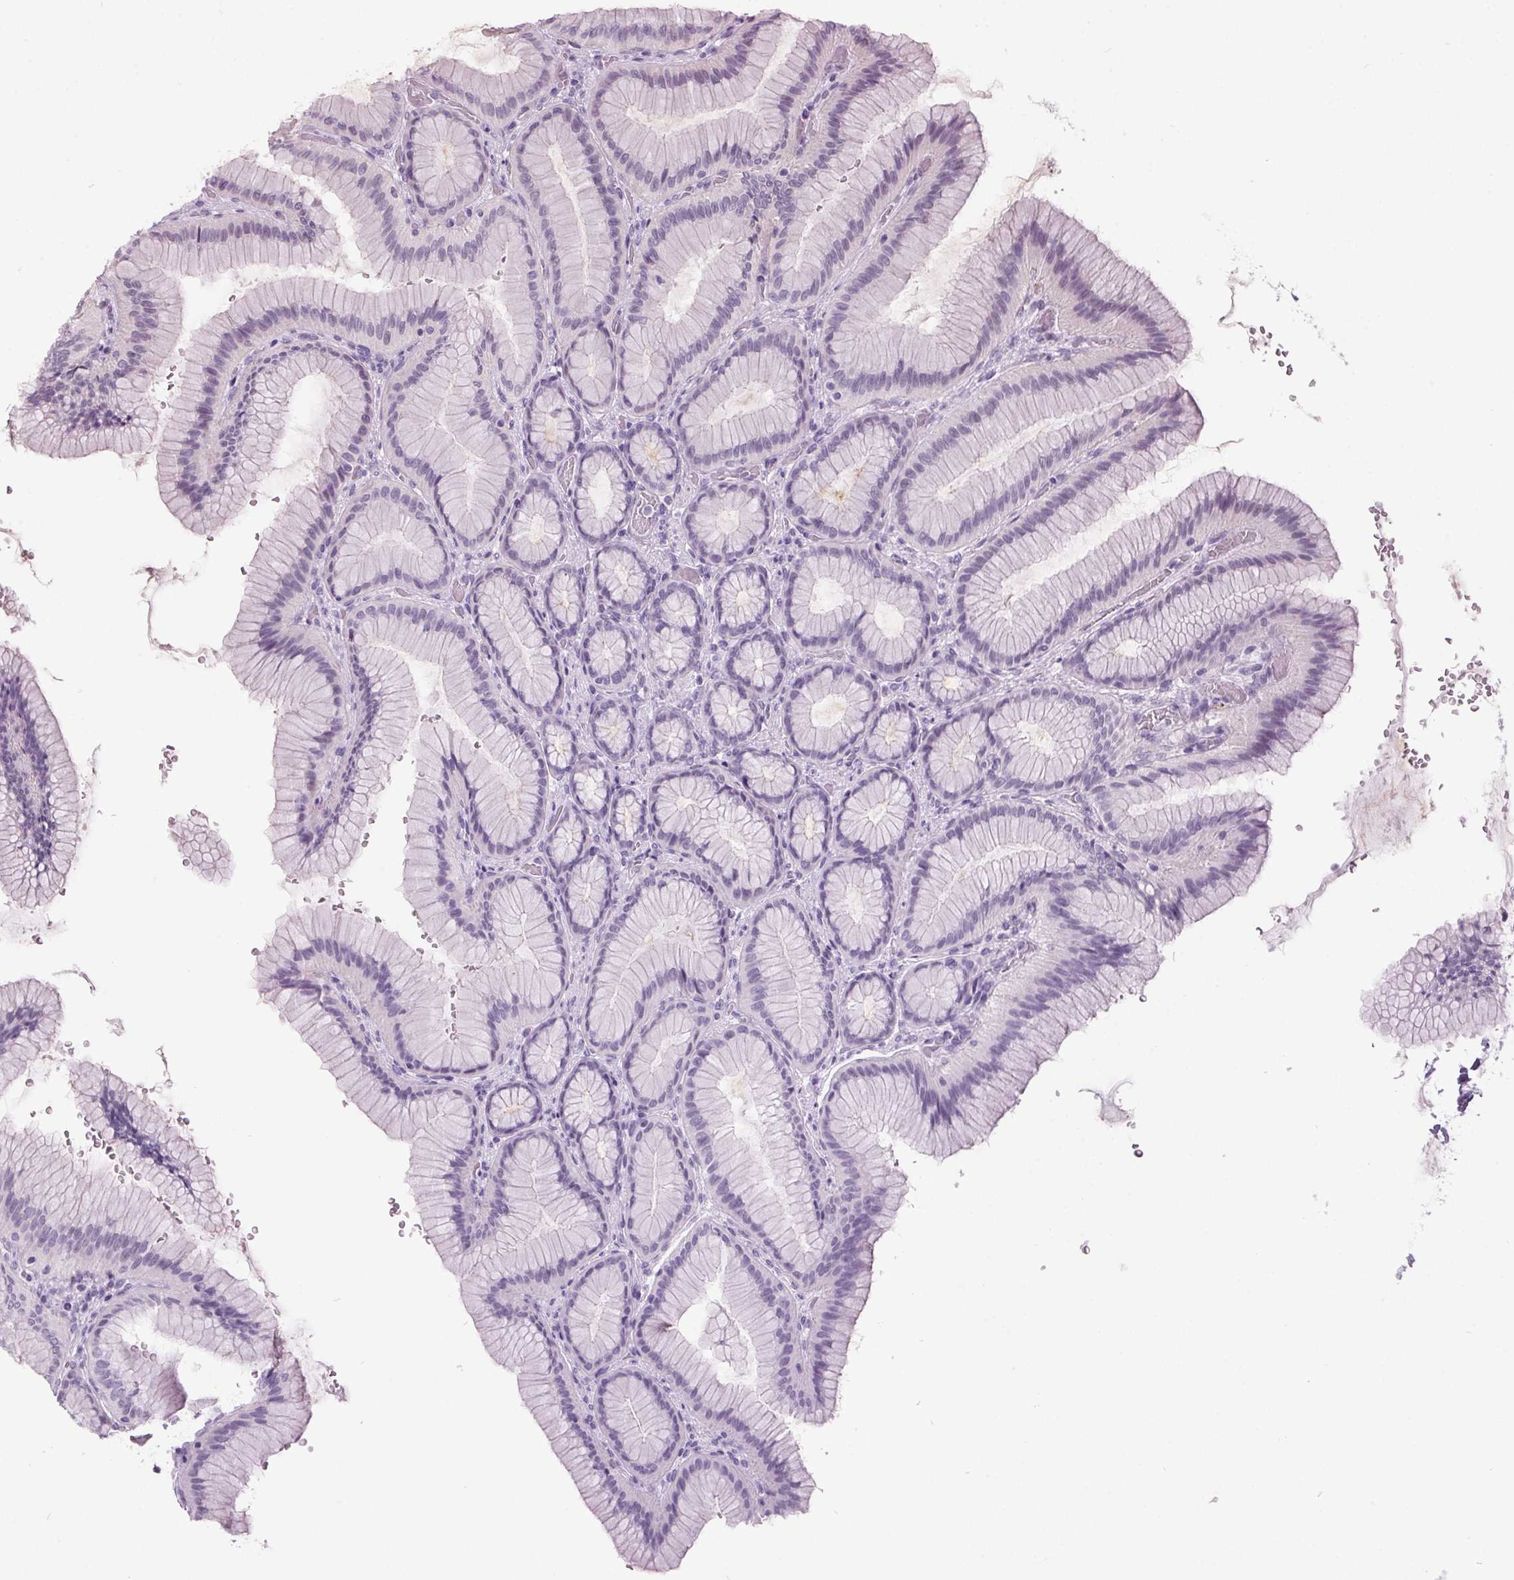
{"staining": {"intensity": "negative", "quantity": "none", "location": "none"}, "tissue": "stomach", "cell_type": "Glandular cells", "image_type": "normal", "snomed": [{"axis": "morphology", "description": "Normal tissue, NOS"}, {"axis": "morphology", "description": "Adenocarcinoma, NOS"}, {"axis": "morphology", "description": "Adenocarcinoma, High grade"}, {"axis": "topography", "description": "Stomach, upper"}, {"axis": "topography", "description": "Stomach"}], "caption": "Immunohistochemistry (IHC) histopathology image of normal stomach: stomach stained with DAB (3,3'-diaminobenzidine) exhibits no significant protein positivity in glandular cells.", "gene": "ODAD2", "patient": {"sex": "female", "age": 65}}